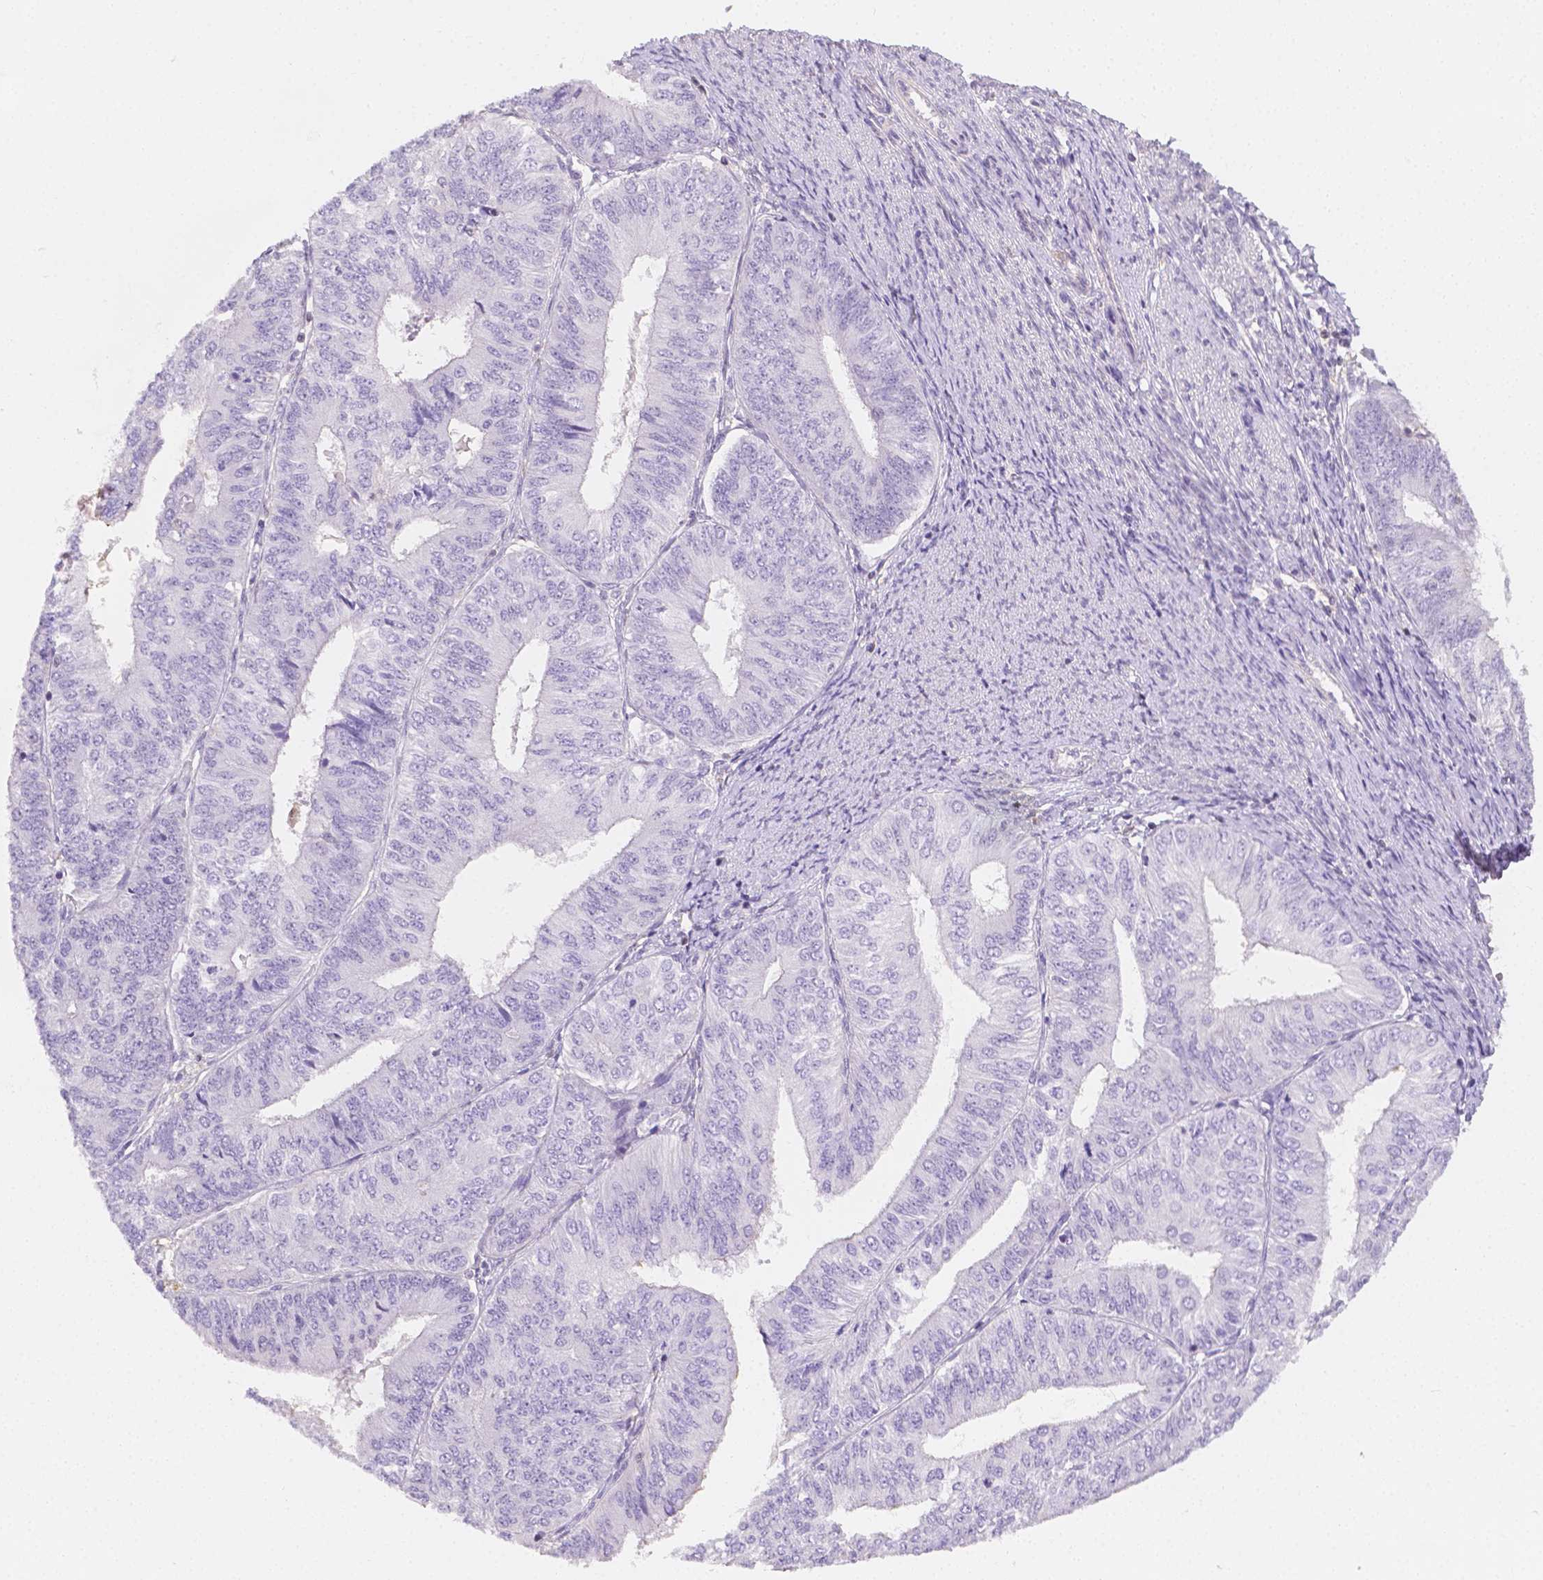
{"staining": {"intensity": "negative", "quantity": "none", "location": "none"}, "tissue": "endometrial cancer", "cell_type": "Tumor cells", "image_type": "cancer", "snomed": [{"axis": "morphology", "description": "Adenocarcinoma, NOS"}, {"axis": "topography", "description": "Endometrium"}], "caption": "Human endometrial adenocarcinoma stained for a protein using immunohistochemistry reveals no expression in tumor cells.", "gene": "SGTB", "patient": {"sex": "female", "age": 58}}